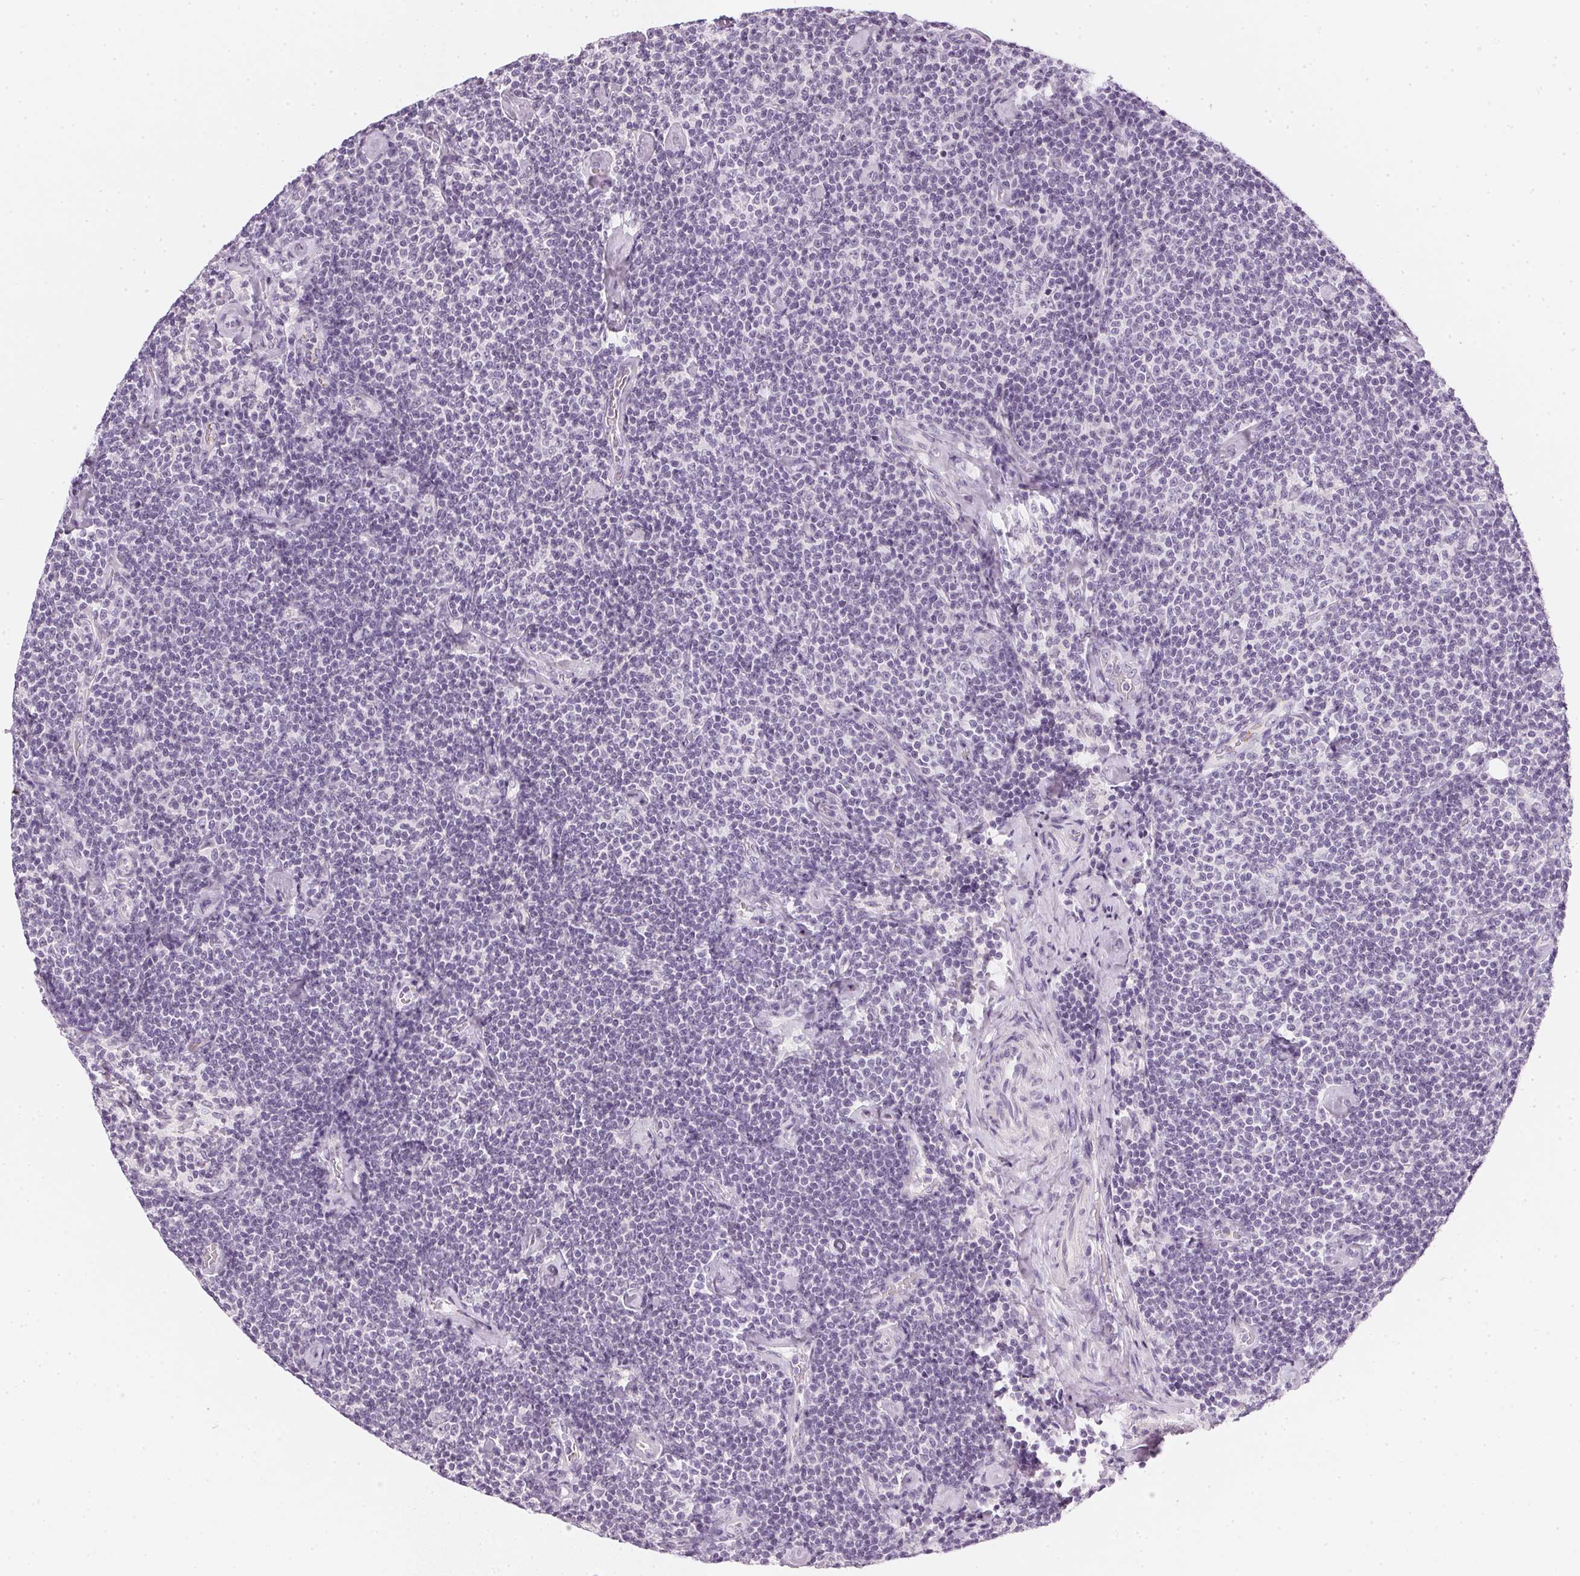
{"staining": {"intensity": "negative", "quantity": "none", "location": "none"}, "tissue": "lymphoma", "cell_type": "Tumor cells", "image_type": "cancer", "snomed": [{"axis": "morphology", "description": "Malignant lymphoma, non-Hodgkin's type, Low grade"}, {"axis": "topography", "description": "Lymph node"}], "caption": "IHC histopathology image of neoplastic tissue: human low-grade malignant lymphoma, non-Hodgkin's type stained with DAB exhibits no significant protein staining in tumor cells.", "gene": "CHST4", "patient": {"sex": "male", "age": 81}}